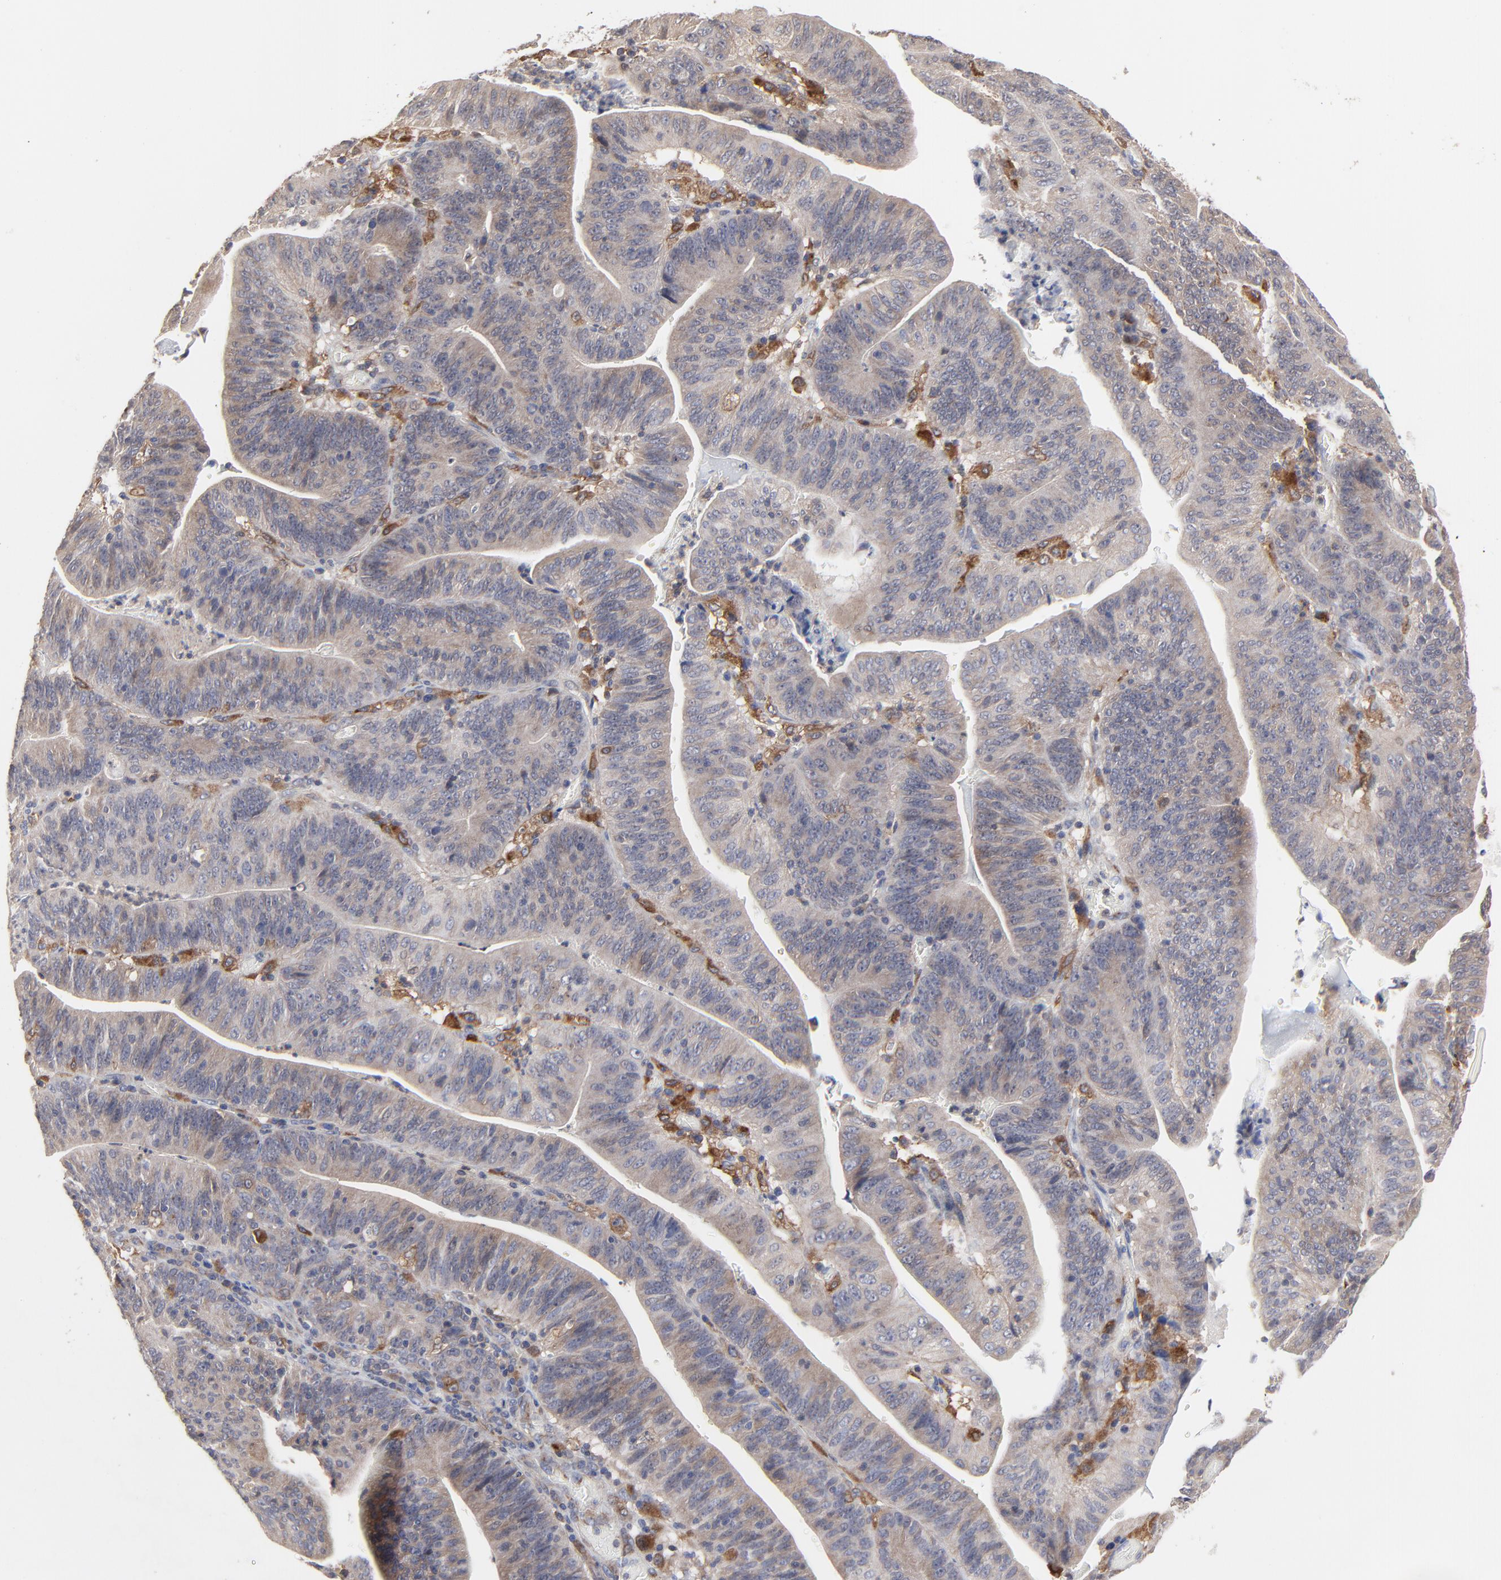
{"staining": {"intensity": "moderate", "quantity": ">75%", "location": "cytoplasmic/membranous"}, "tissue": "stomach cancer", "cell_type": "Tumor cells", "image_type": "cancer", "snomed": [{"axis": "morphology", "description": "Adenocarcinoma, NOS"}, {"axis": "topography", "description": "Stomach, lower"}], "caption": "Immunohistochemistry (IHC) of stomach adenocarcinoma demonstrates medium levels of moderate cytoplasmic/membranous positivity in approximately >75% of tumor cells.", "gene": "RAB9A", "patient": {"sex": "female", "age": 86}}